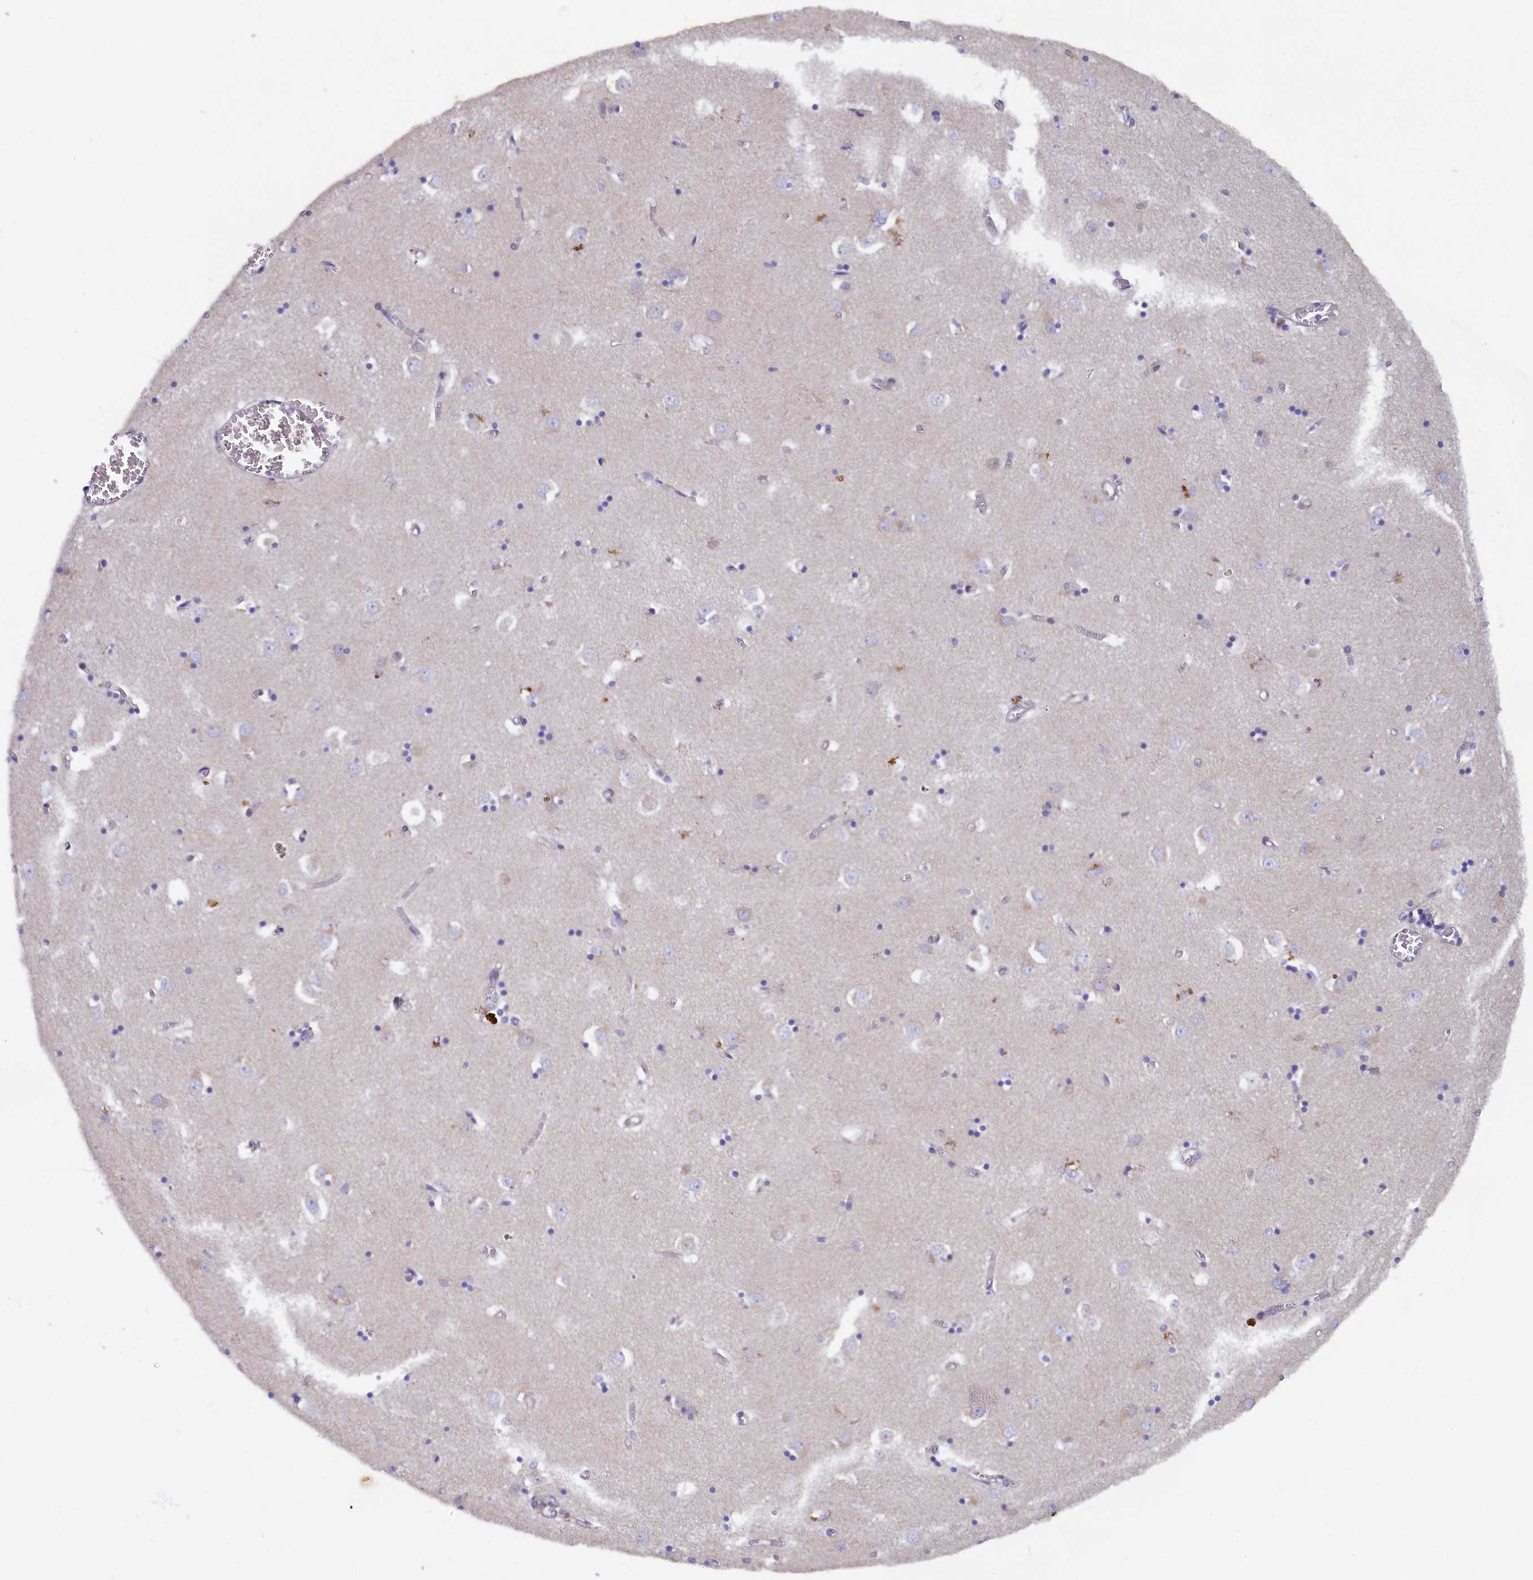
{"staining": {"intensity": "negative", "quantity": "none", "location": "none"}, "tissue": "caudate", "cell_type": "Glial cells", "image_type": "normal", "snomed": [{"axis": "morphology", "description": "Normal tissue, NOS"}, {"axis": "topography", "description": "Lateral ventricle wall"}], "caption": "Immunohistochemical staining of benign human caudate reveals no significant staining in glial cells. Nuclei are stained in blue.", "gene": "JPT2", "patient": {"sex": "male", "age": 70}}